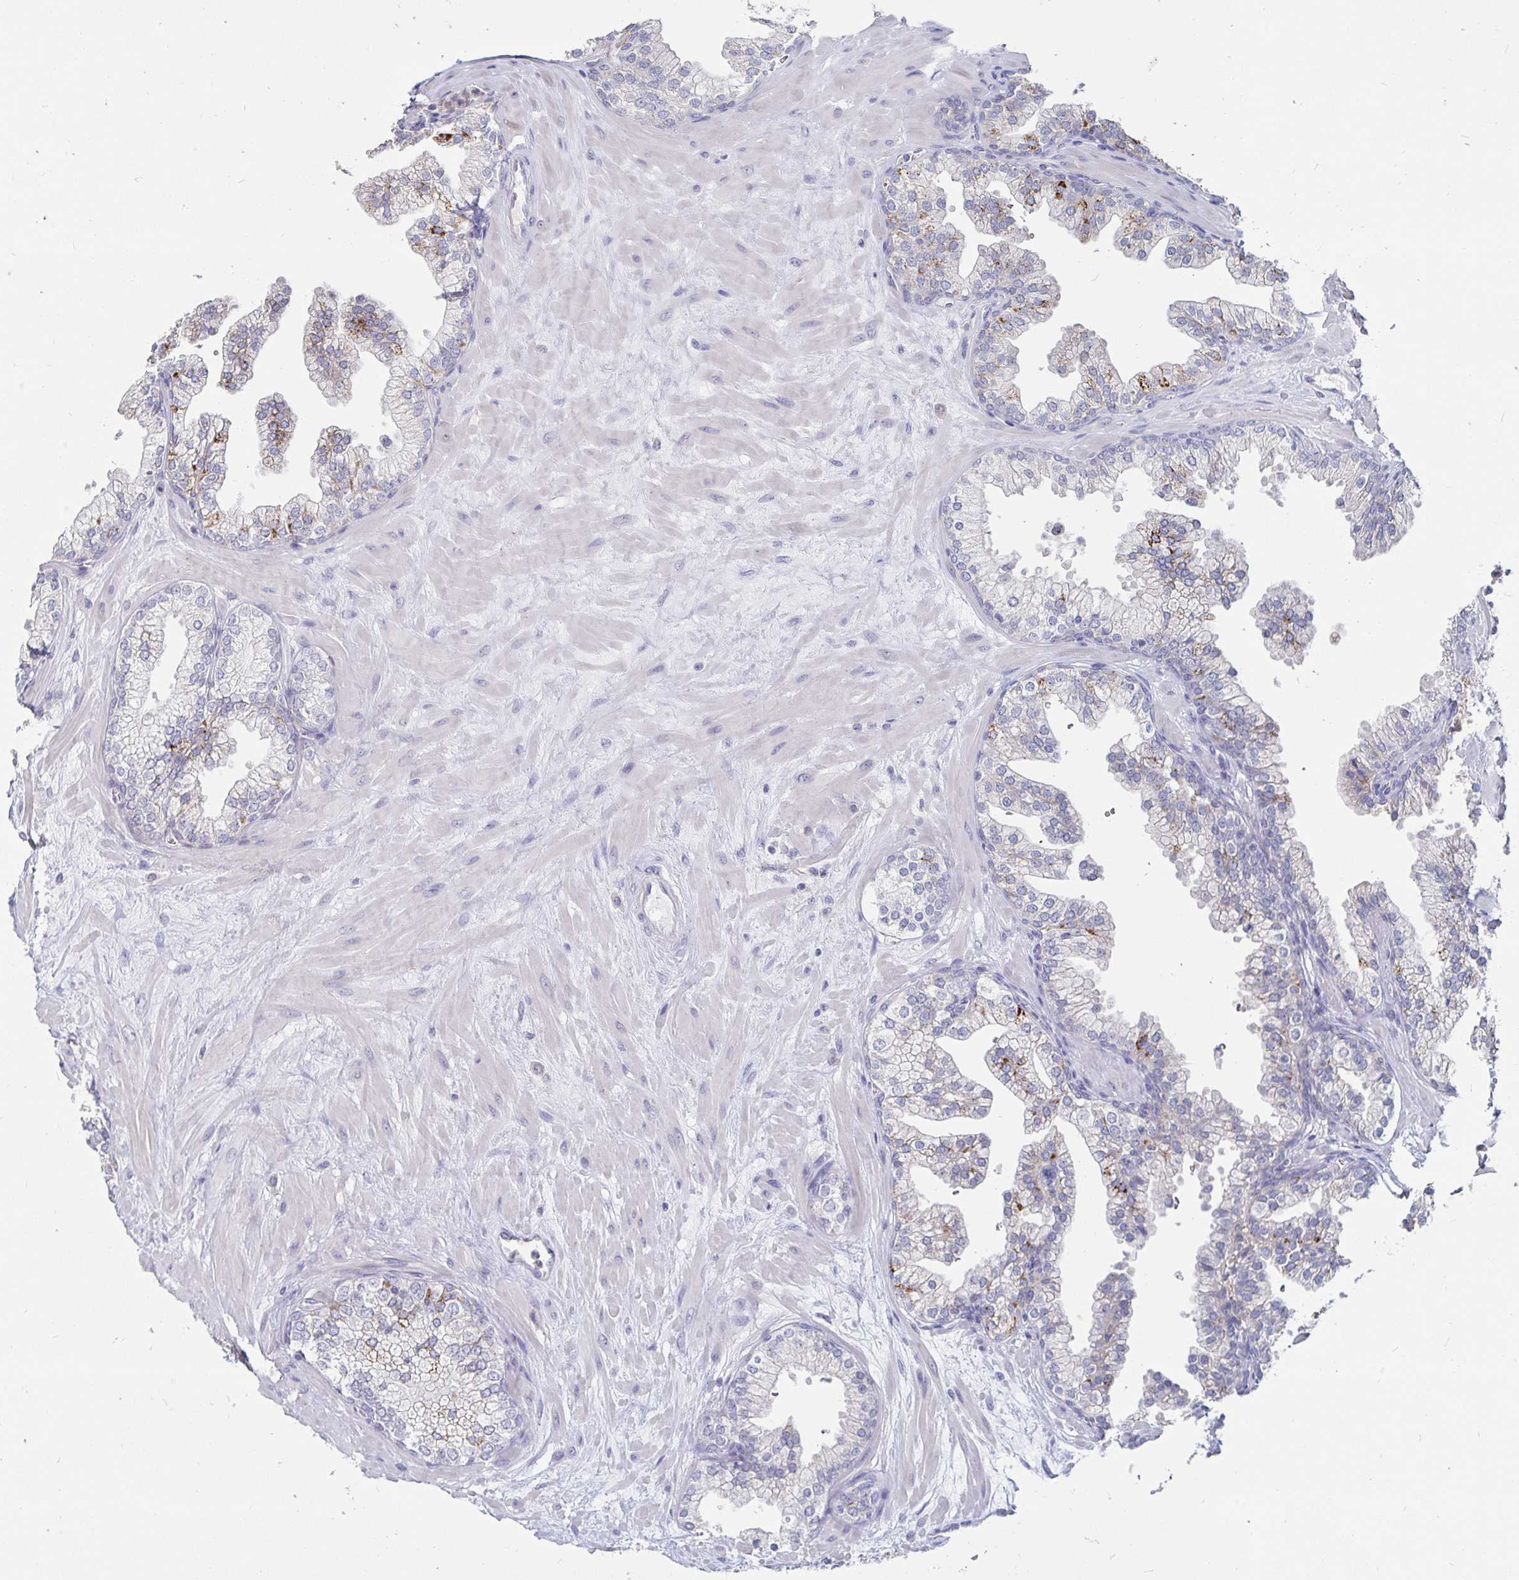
{"staining": {"intensity": "weak", "quantity": "<25%", "location": "cytoplasmic/membranous"}, "tissue": "prostate", "cell_type": "Glandular cells", "image_type": "normal", "snomed": [{"axis": "morphology", "description": "Normal tissue, NOS"}, {"axis": "topography", "description": "Prostate"}, {"axis": "topography", "description": "Peripheral nerve tissue"}], "caption": "Unremarkable prostate was stained to show a protein in brown. There is no significant staining in glandular cells.", "gene": "SPPL3", "patient": {"sex": "male", "age": 61}}